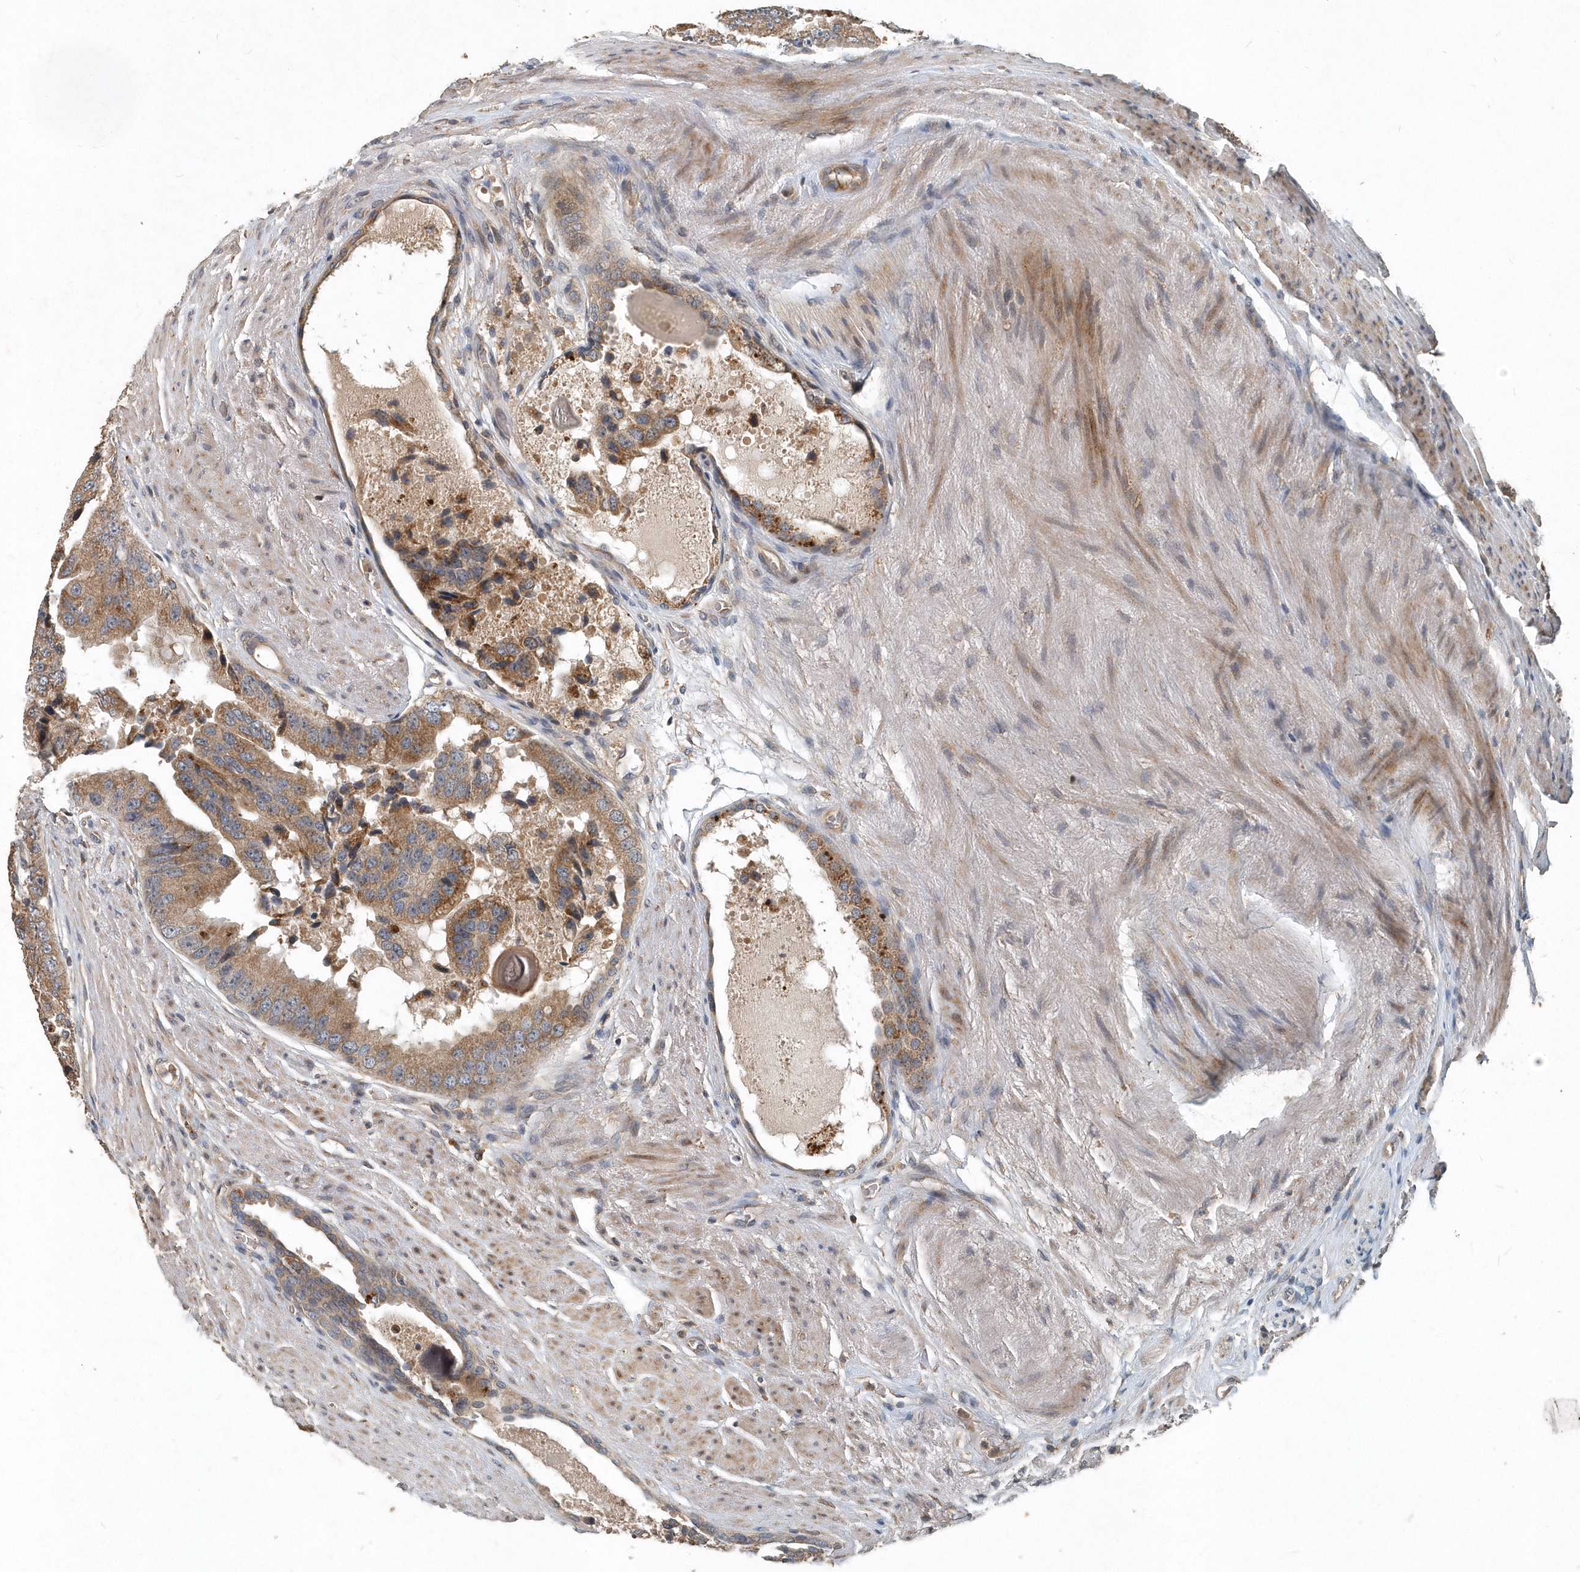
{"staining": {"intensity": "moderate", "quantity": ">75%", "location": "cytoplasmic/membranous"}, "tissue": "prostate cancer", "cell_type": "Tumor cells", "image_type": "cancer", "snomed": [{"axis": "morphology", "description": "Adenocarcinoma, High grade"}, {"axis": "topography", "description": "Prostate"}], "caption": "Protein staining of prostate cancer (adenocarcinoma (high-grade)) tissue exhibits moderate cytoplasmic/membranous staining in about >75% of tumor cells.", "gene": "SCFD2", "patient": {"sex": "male", "age": 70}}